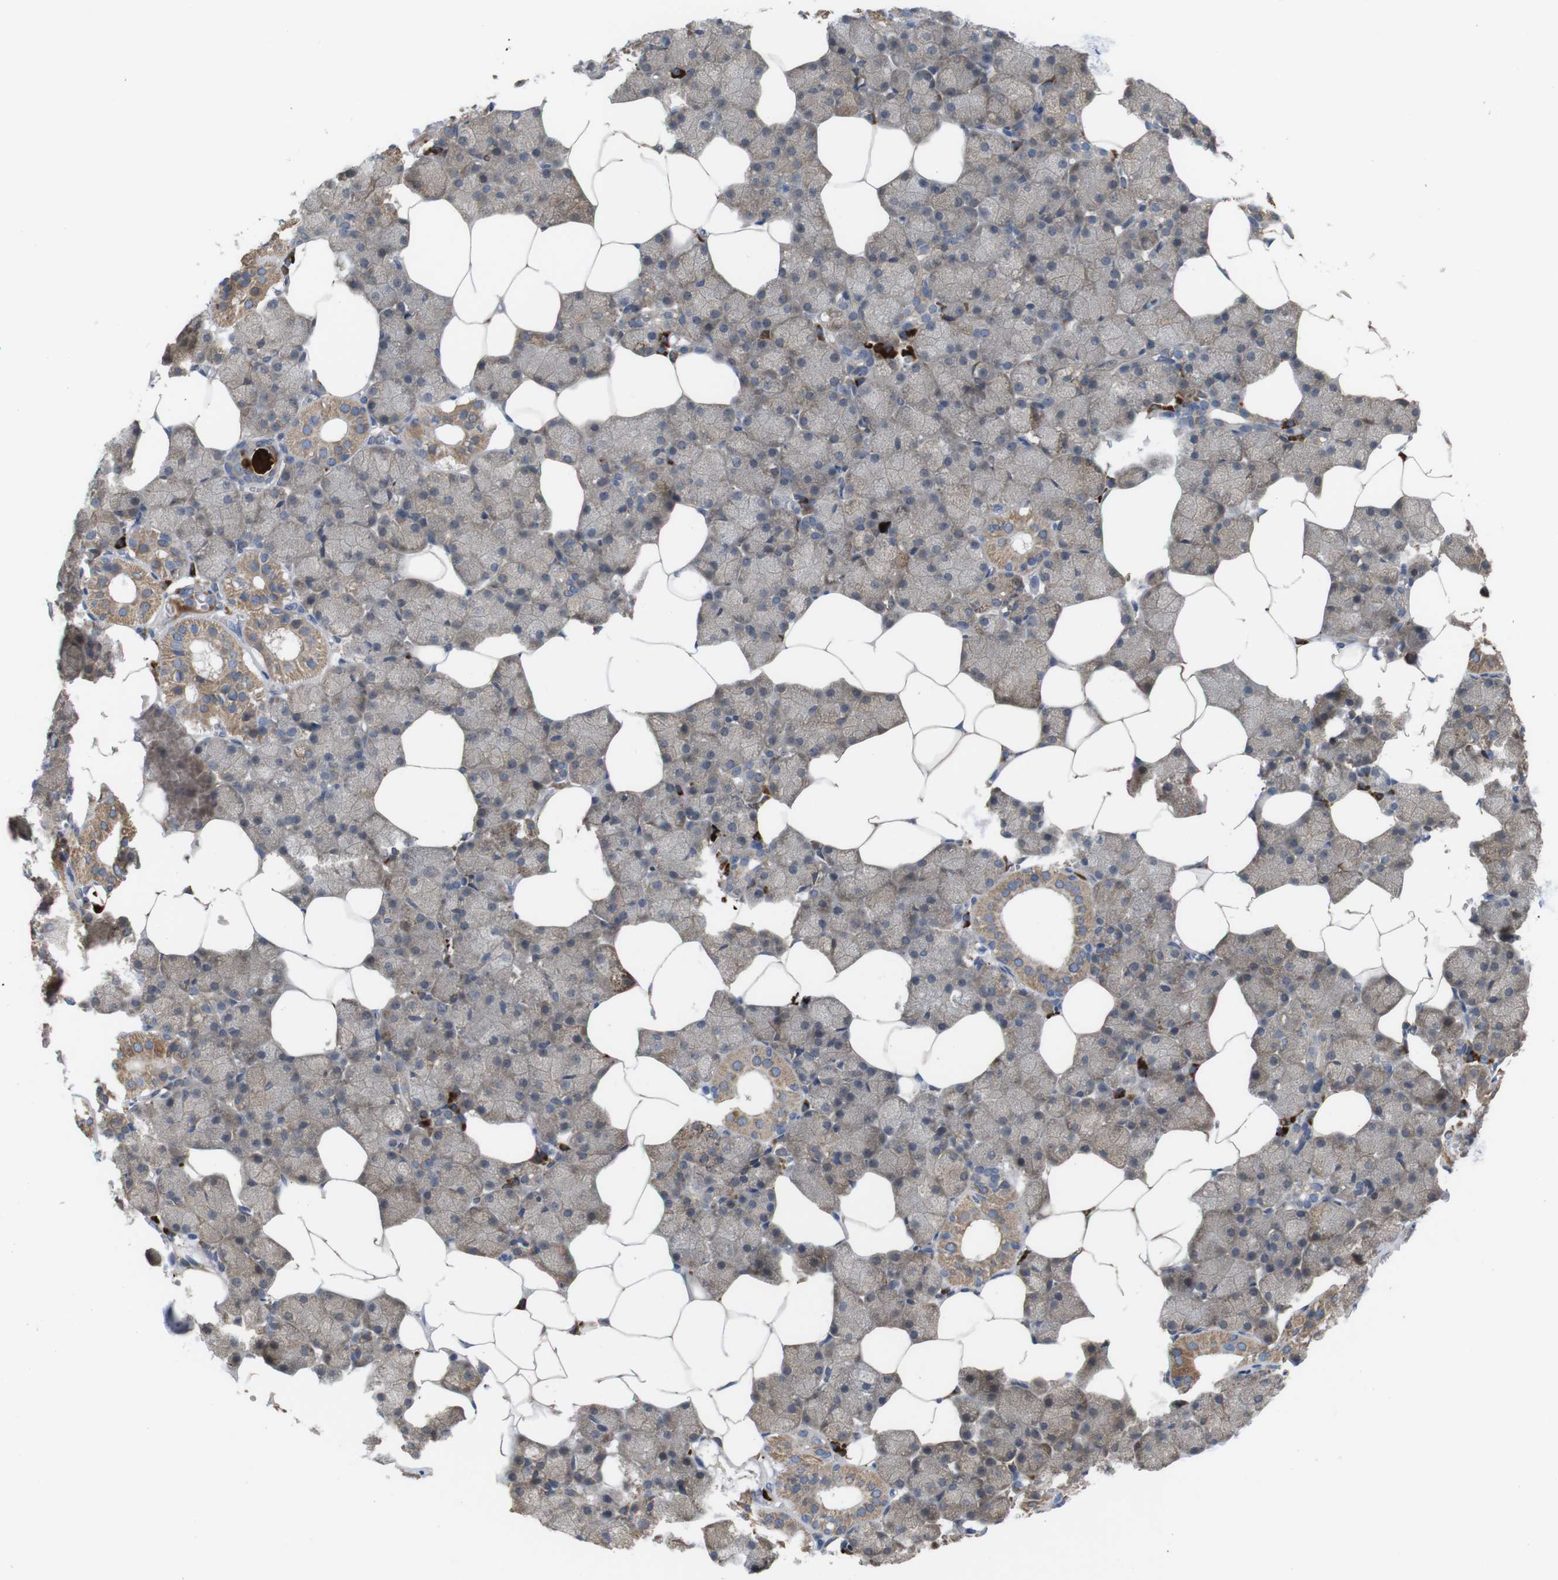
{"staining": {"intensity": "strong", "quantity": "25%-75%", "location": "cytoplasmic/membranous"}, "tissue": "salivary gland", "cell_type": "Glandular cells", "image_type": "normal", "snomed": [{"axis": "morphology", "description": "Normal tissue, NOS"}, {"axis": "topography", "description": "Salivary gland"}], "caption": "A micrograph of salivary gland stained for a protein reveals strong cytoplasmic/membranous brown staining in glandular cells. Nuclei are stained in blue.", "gene": "PTPRR", "patient": {"sex": "male", "age": 62}}